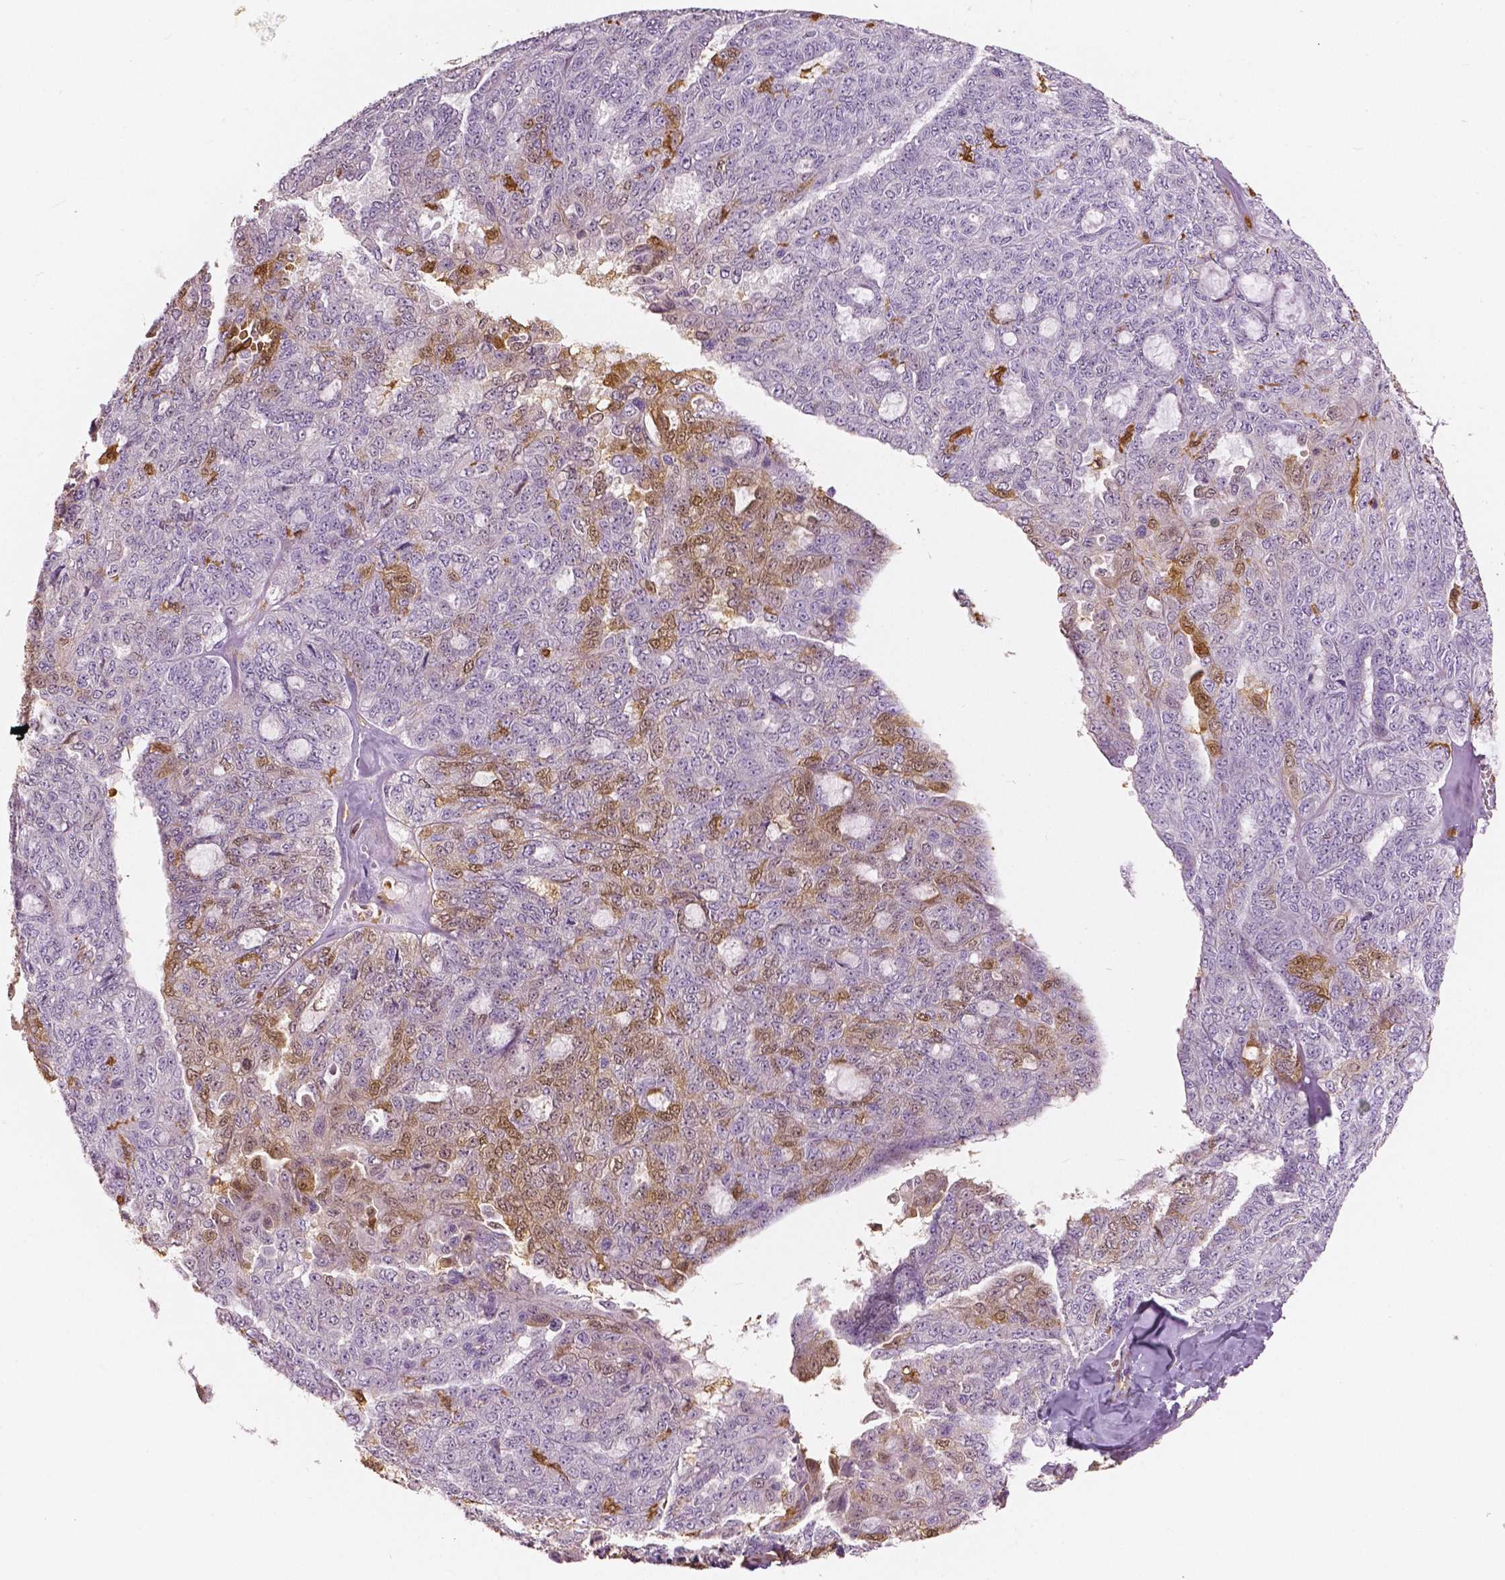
{"staining": {"intensity": "moderate", "quantity": "<25%", "location": "cytoplasmic/membranous,nuclear"}, "tissue": "ovarian cancer", "cell_type": "Tumor cells", "image_type": "cancer", "snomed": [{"axis": "morphology", "description": "Cystadenocarcinoma, serous, NOS"}, {"axis": "topography", "description": "Ovary"}], "caption": "Ovarian cancer (serous cystadenocarcinoma) stained with a brown dye displays moderate cytoplasmic/membranous and nuclear positive staining in approximately <25% of tumor cells.", "gene": "S100A4", "patient": {"sex": "female", "age": 71}}